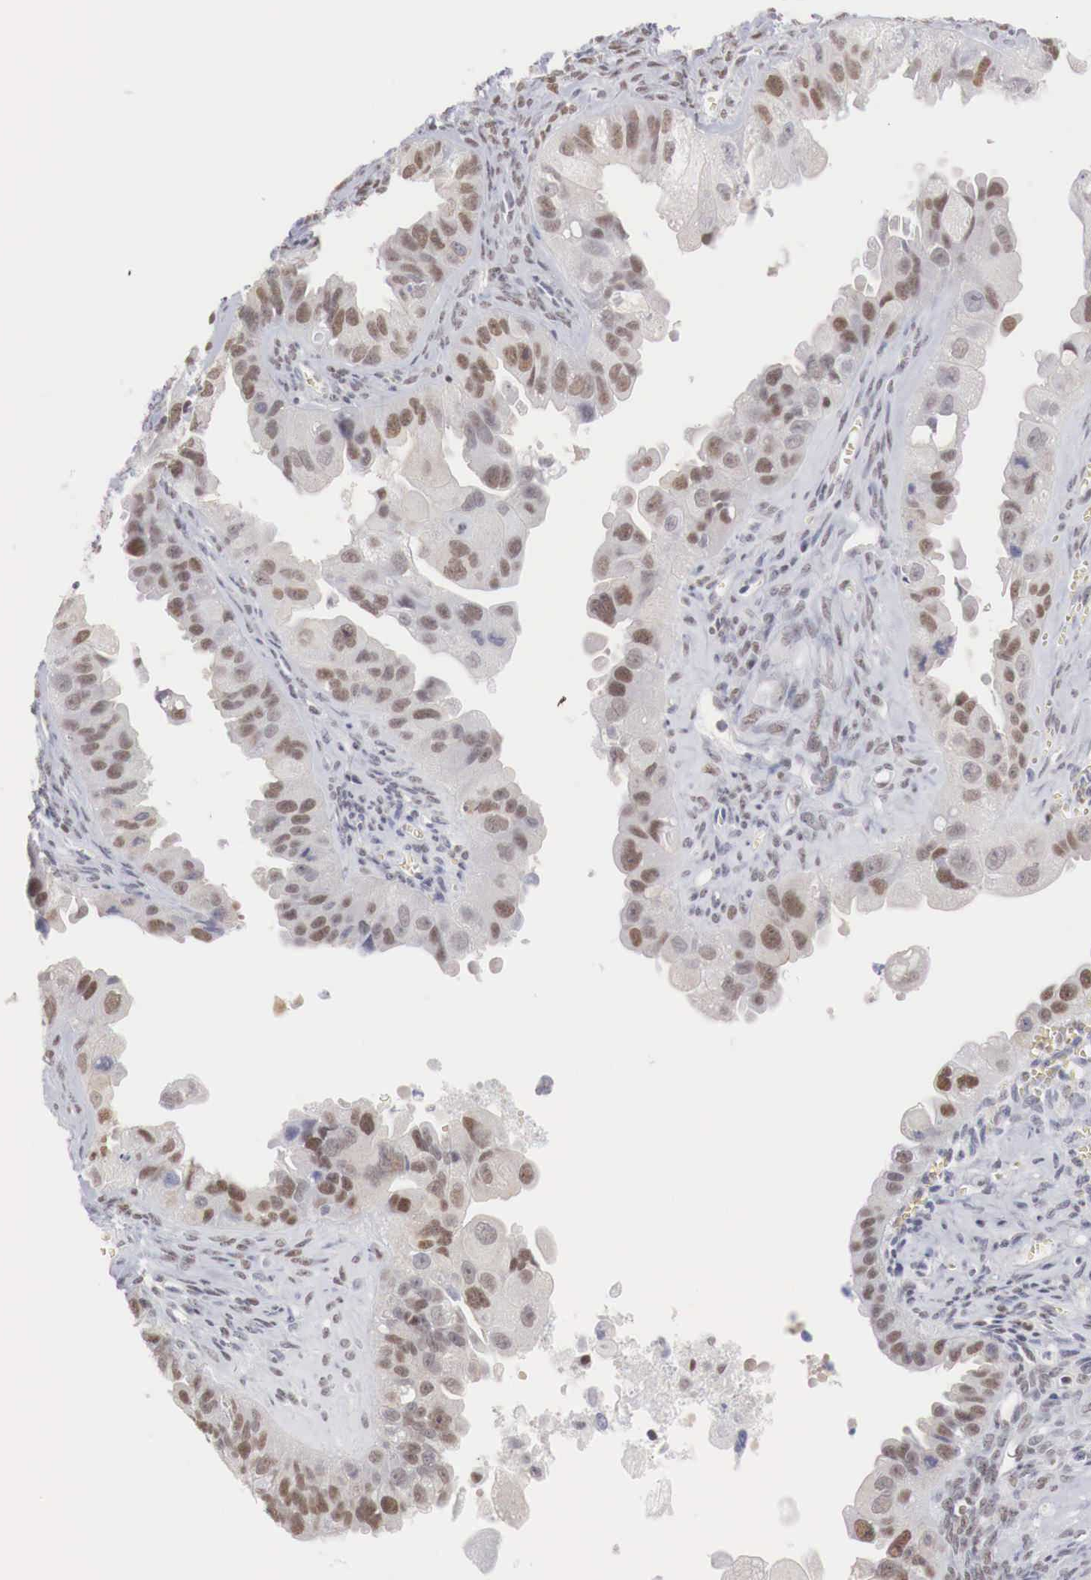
{"staining": {"intensity": "moderate", "quantity": ">75%", "location": "nuclear"}, "tissue": "ovarian cancer", "cell_type": "Tumor cells", "image_type": "cancer", "snomed": [{"axis": "morphology", "description": "Carcinoma, endometroid"}, {"axis": "topography", "description": "Ovary"}], "caption": "IHC histopathology image of neoplastic tissue: human endometroid carcinoma (ovarian) stained using immunohistochemistry (IHC) reveals medium levels of moderate protein expression localized specifically in the nuclear of tumor cells, appearing as a nuclear brown color.", "gene": "FOXP2", "patient": {"sex": "female", "age": 85}}